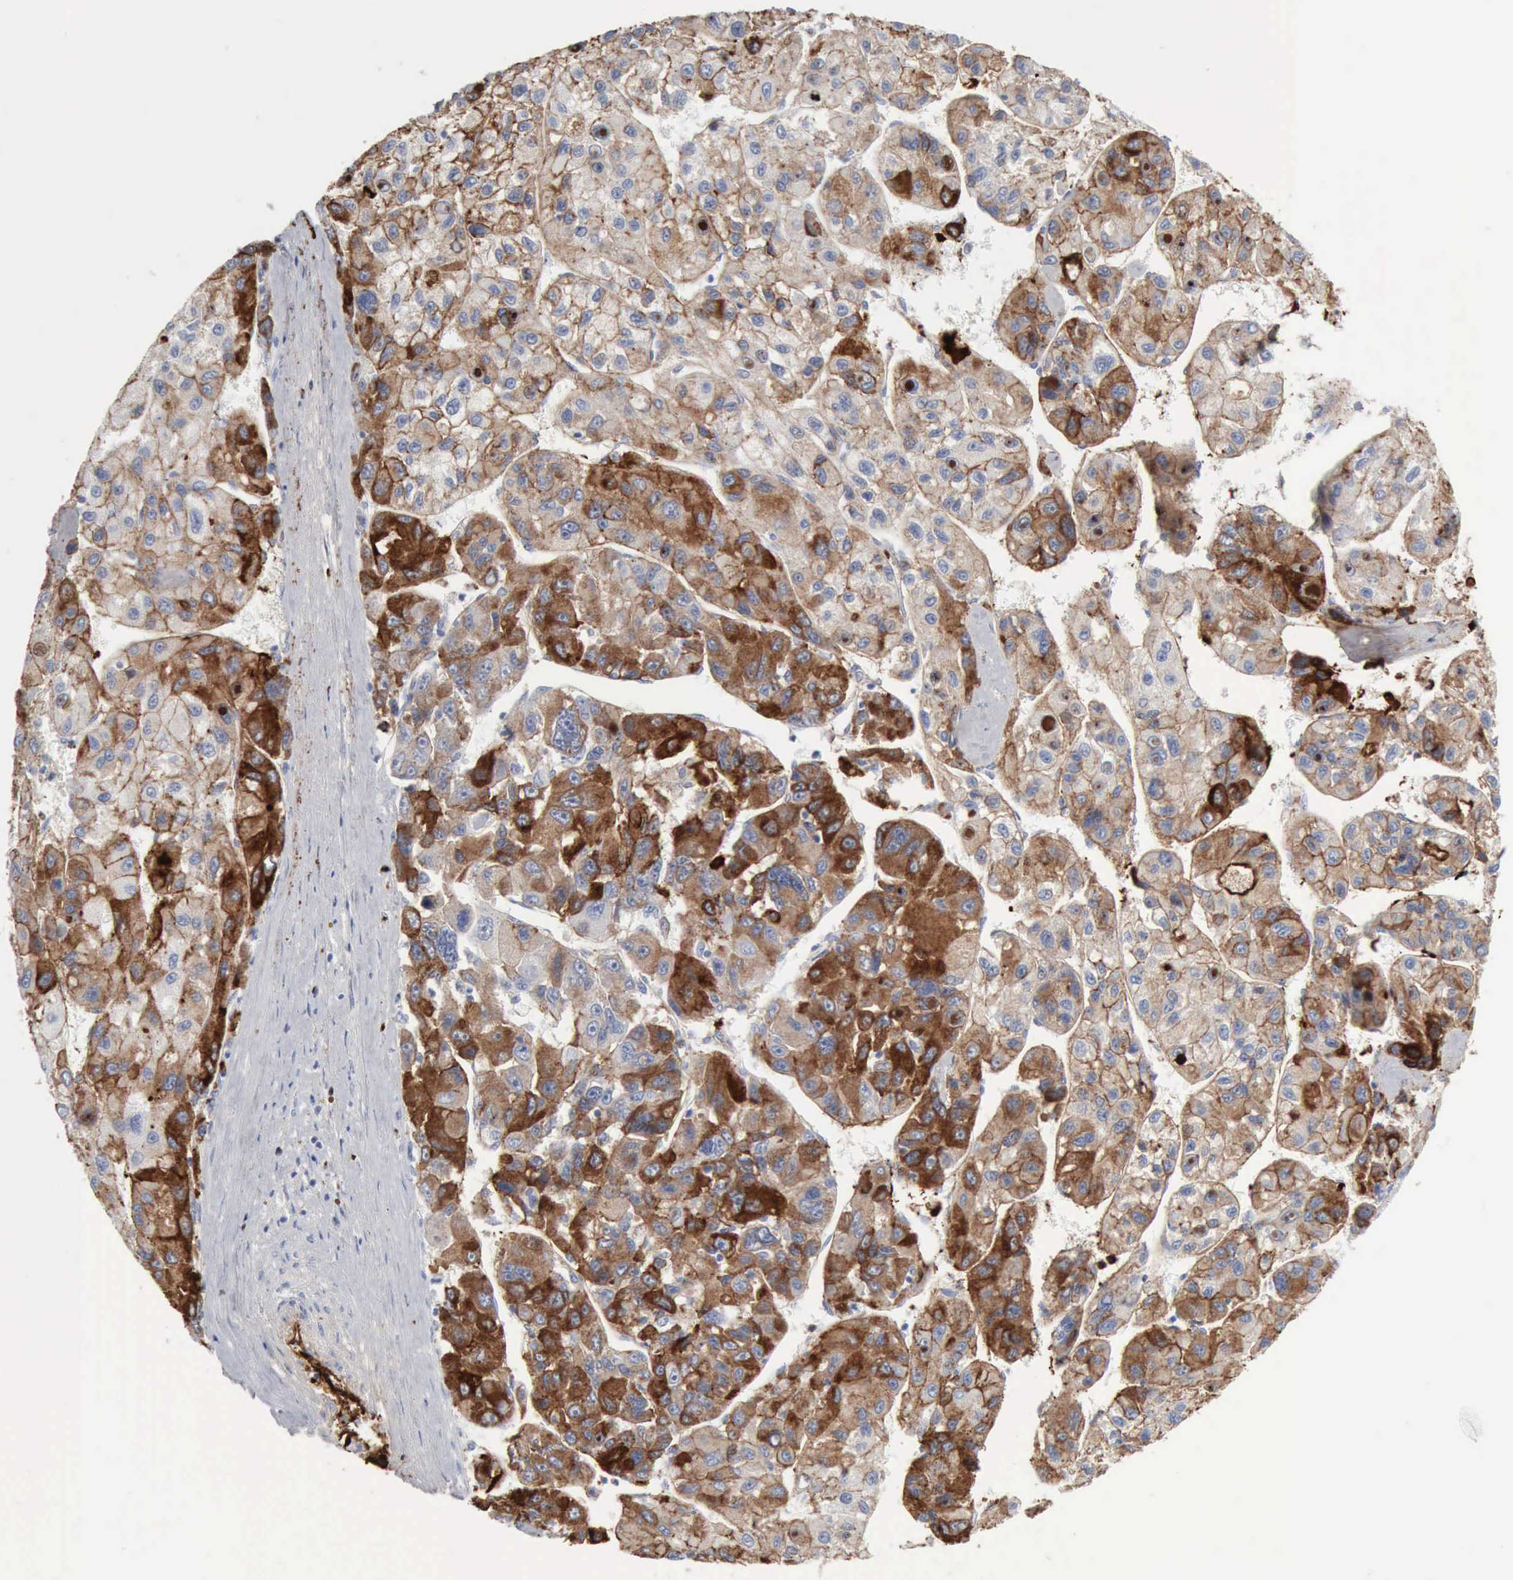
{"staining": {"intensity": "strong", "quantity": "25%-75%", "location": "cytoplasmic/membranous"}, "tissue": "liver cancer", "cell_type": "Tumor cells", "image_type": "cancer", "snomed": [{"axis": "morphology", "description": "Carcinoma, Hepatocellular, NOS"}, {"axis": "topography", "description": "Liver"}], "caption": "This is an image of immunohistochemistry (IHC) staining of hepatocellular carcinoma (liver), which shows strong staining in the cytoplasmic/membranous of tumor cells.", "gene": "C4BPA", "patient": {"sex": "male", "age": 64}}